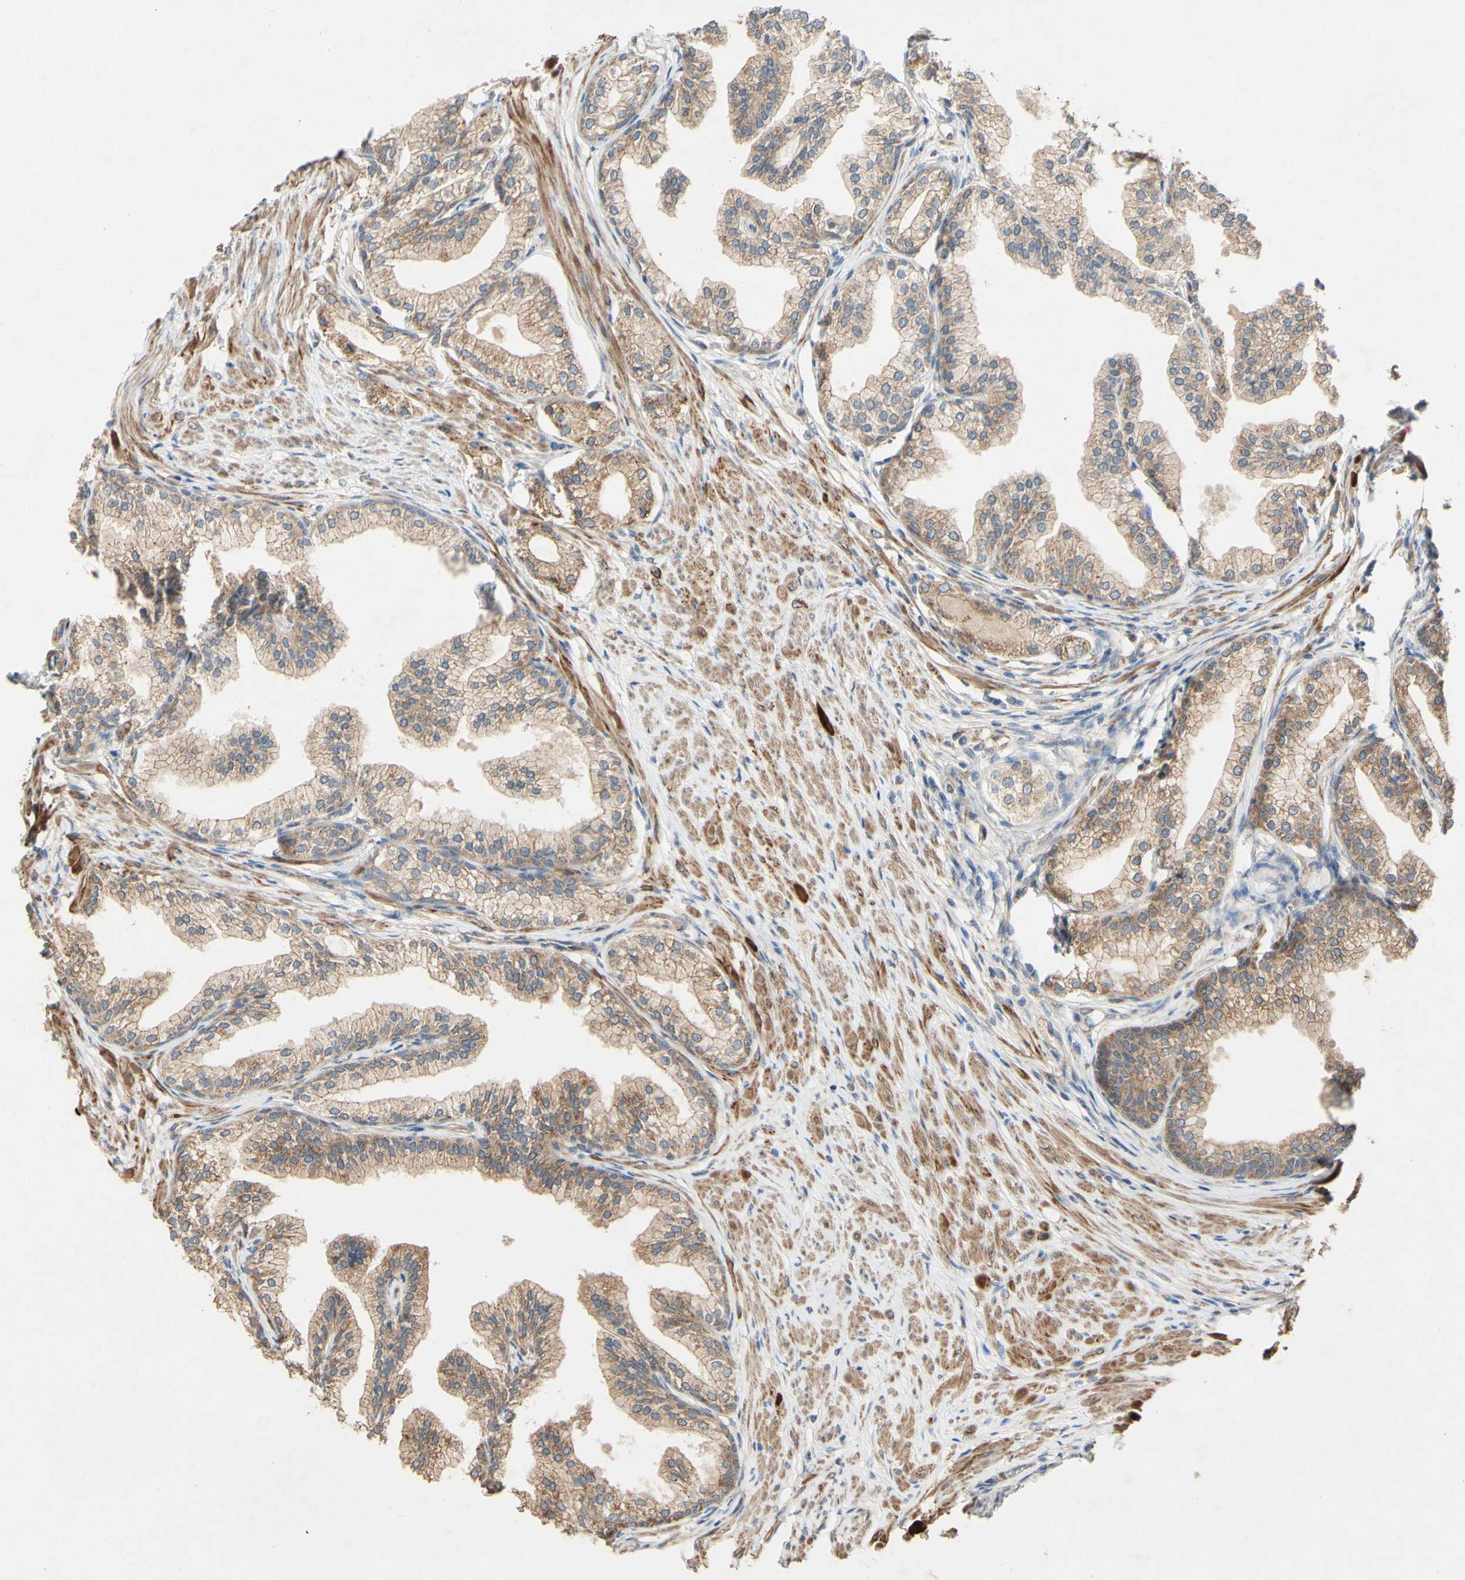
{"staining": {"intensity": "moderate", "quantity": ">75%", "location": "cytoplasmic/membranous"}, "tissue": "prostate", "cell_type": "Glandular cells", "image_type": "normal", "snomed": [{"axis": "morphology", "description": "Normal tissue, NOS"}, {"axis": "morphology", "description": "Urothelial carcinoma, Low grade"}, {"axis": "topography", "description": "Urinary bladder"}, {"axis": "topography", "description": "Prostate"}], "caption": "A medium amount of moderate cytoplasmic/membranous expression is present in about >75% of glandular cells in unremarkable prostate.", "gene": "PDGFB", "patient": {"sex": "male", "age": 60}}